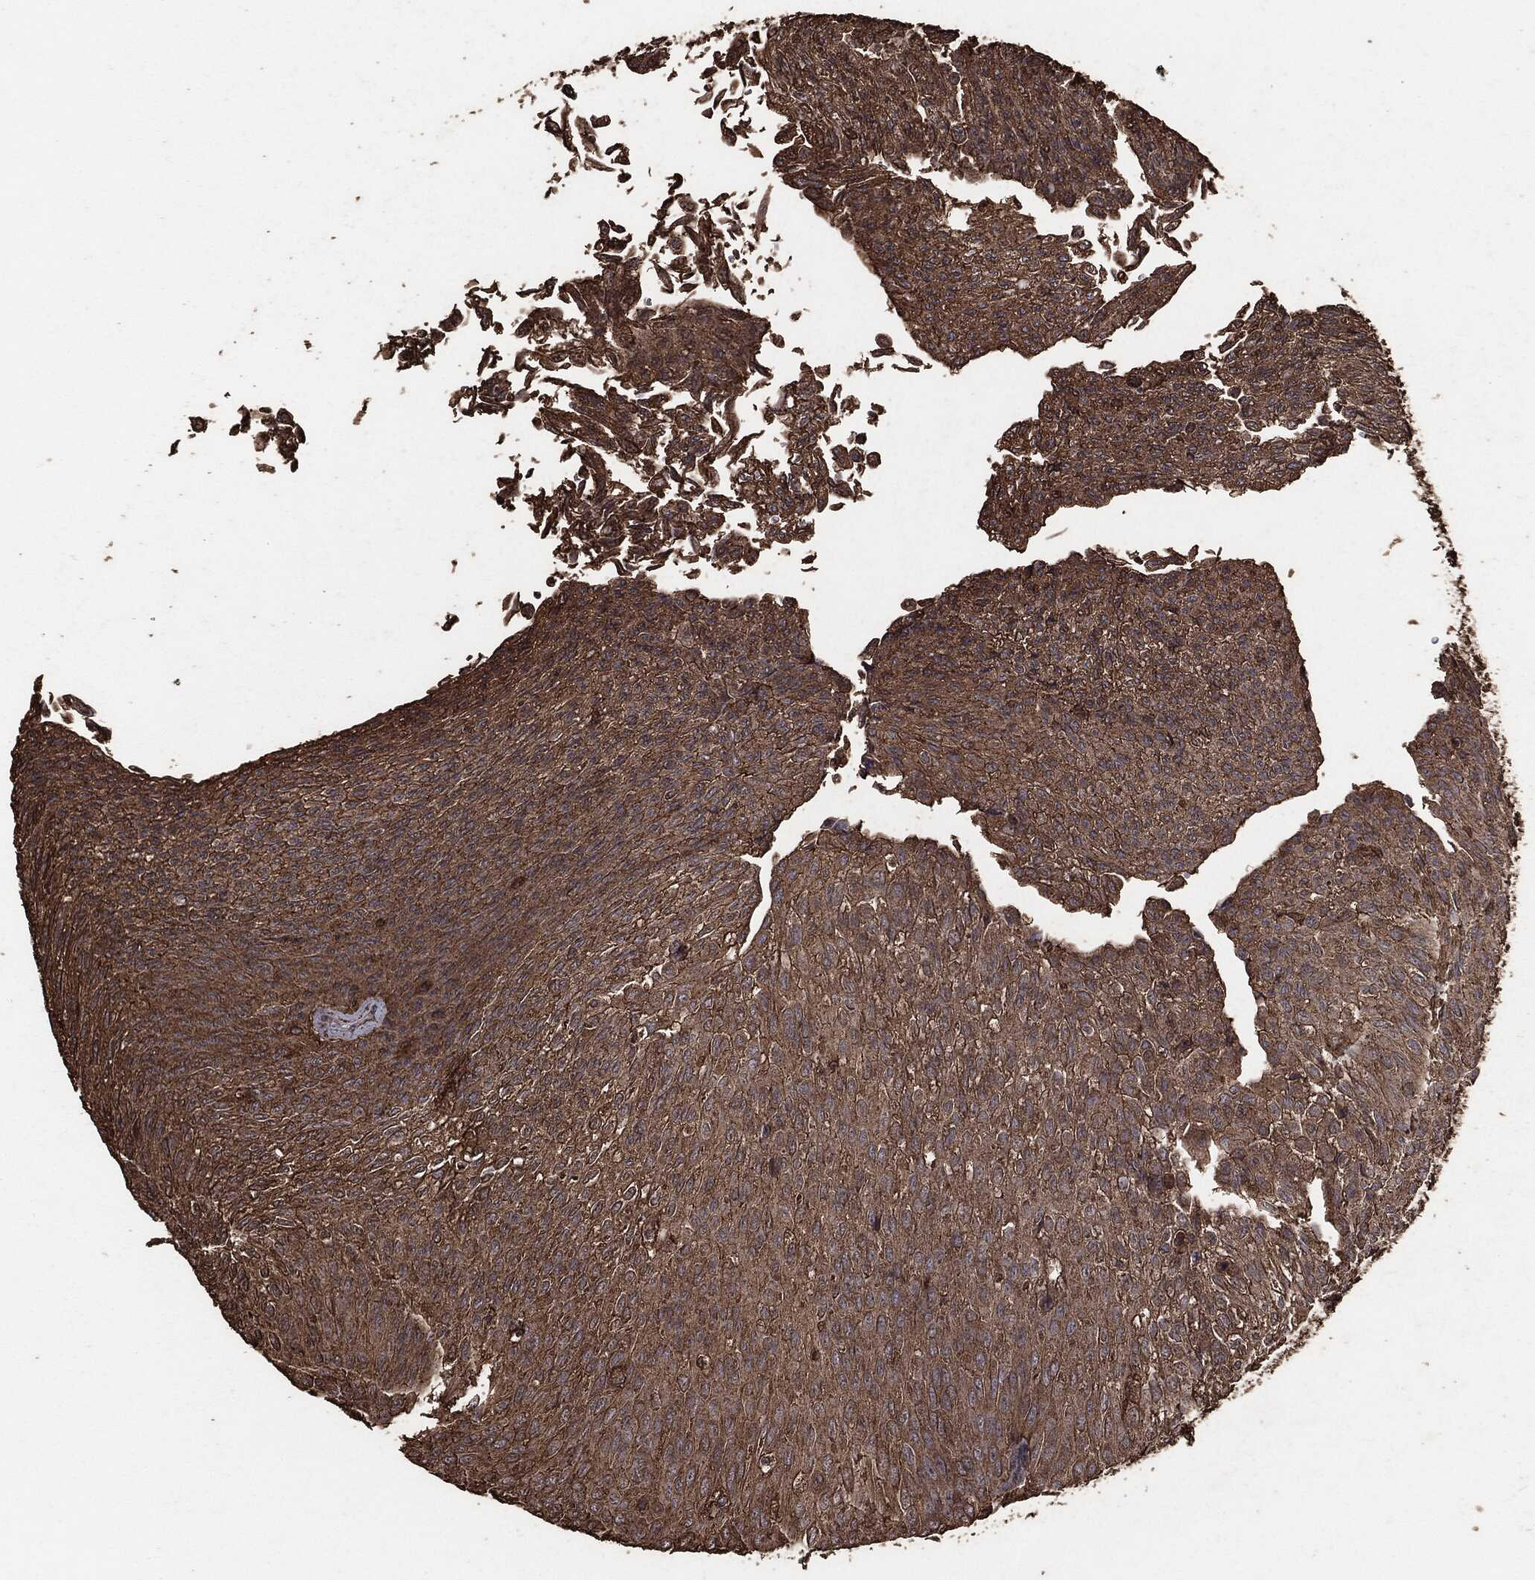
{"staining": {"intensity": "moderate", "quantity": ">75%", "location": "cytoplasmic/membranous"}, "tissue": "urothelial cancer", "cell_type": "Tumor cells", "image_type": "cancer", "snomed": [{"axis": "morphology", "description": "Urothelial carcinoma, Low grade"}, {"axis": "topography", "description": "Ureter, NOS"}, {"axis": "topography", "description": "Urinary bladder"}], "caption": "This micrograph demonstrates urothelial carcinoma (low-grade) stained with immunohistochemistry to label a protein in brown. The cytoplasmic/membranous of tumor cells show moderate positivity for the protein. Nuclei are counter-stained blue.", "gene": "MTOR", "patient": {"sex": "male", "age": 78}}